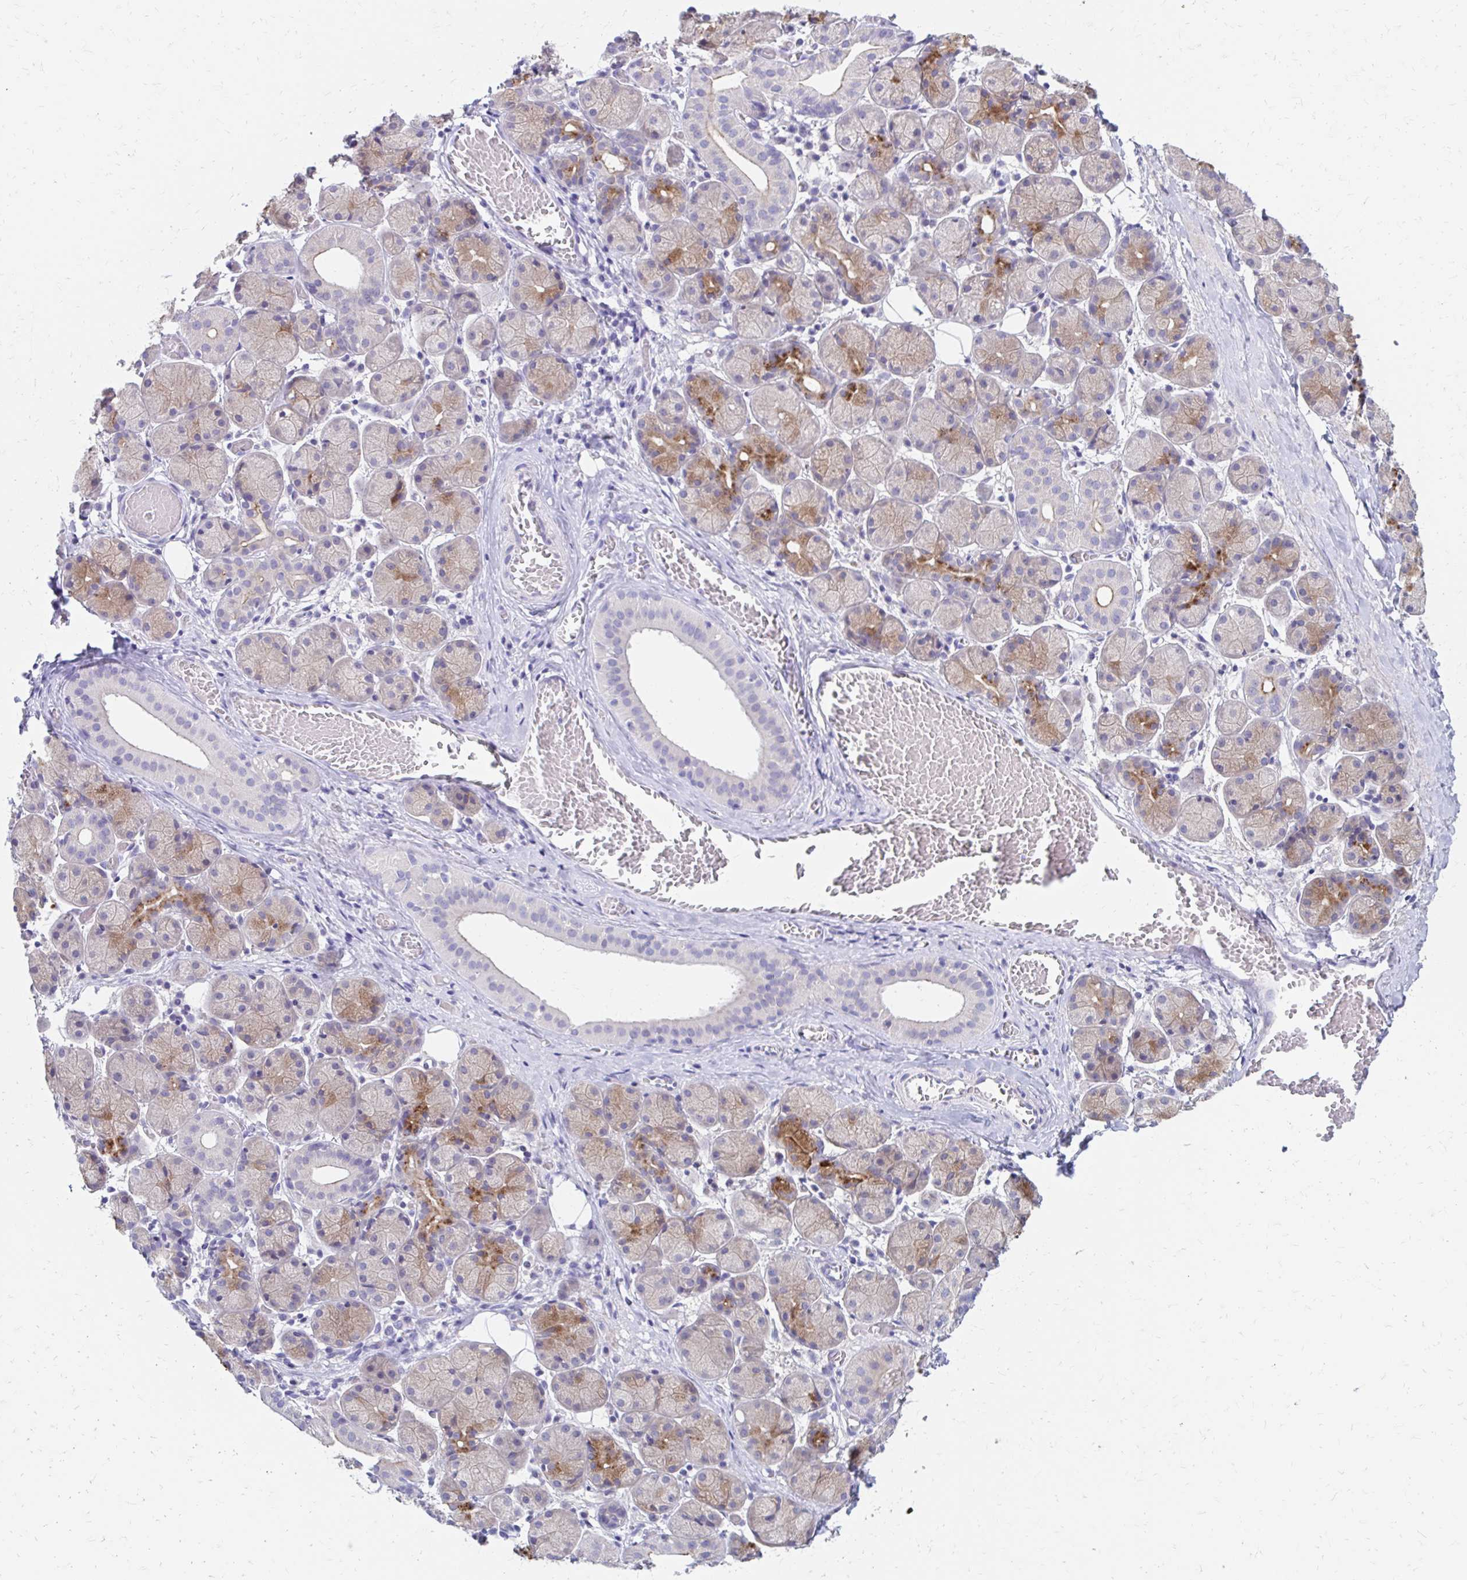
{"staining": {"intensity": "moderate", "quantity": "<25%", "location": "cytoplasmic/membranous"}, "tissue": "salivary gland", "cell_type": "Glandular cells", "image_type": "normal", "snomed": [{"axis": "morphology", "description": "Normal tissue, NOS"}, {"axis": "topography", "description": "Salivary gland"}], "caption": "IHC histopathology image of benign salivary gland stained for a protein (brown), which shows low levels of moderate cytoplasmic/membranous staining in about <25% of glandular cells.", "gene": "AZGP1", "patient": {"sex": "female", "age": 24}}